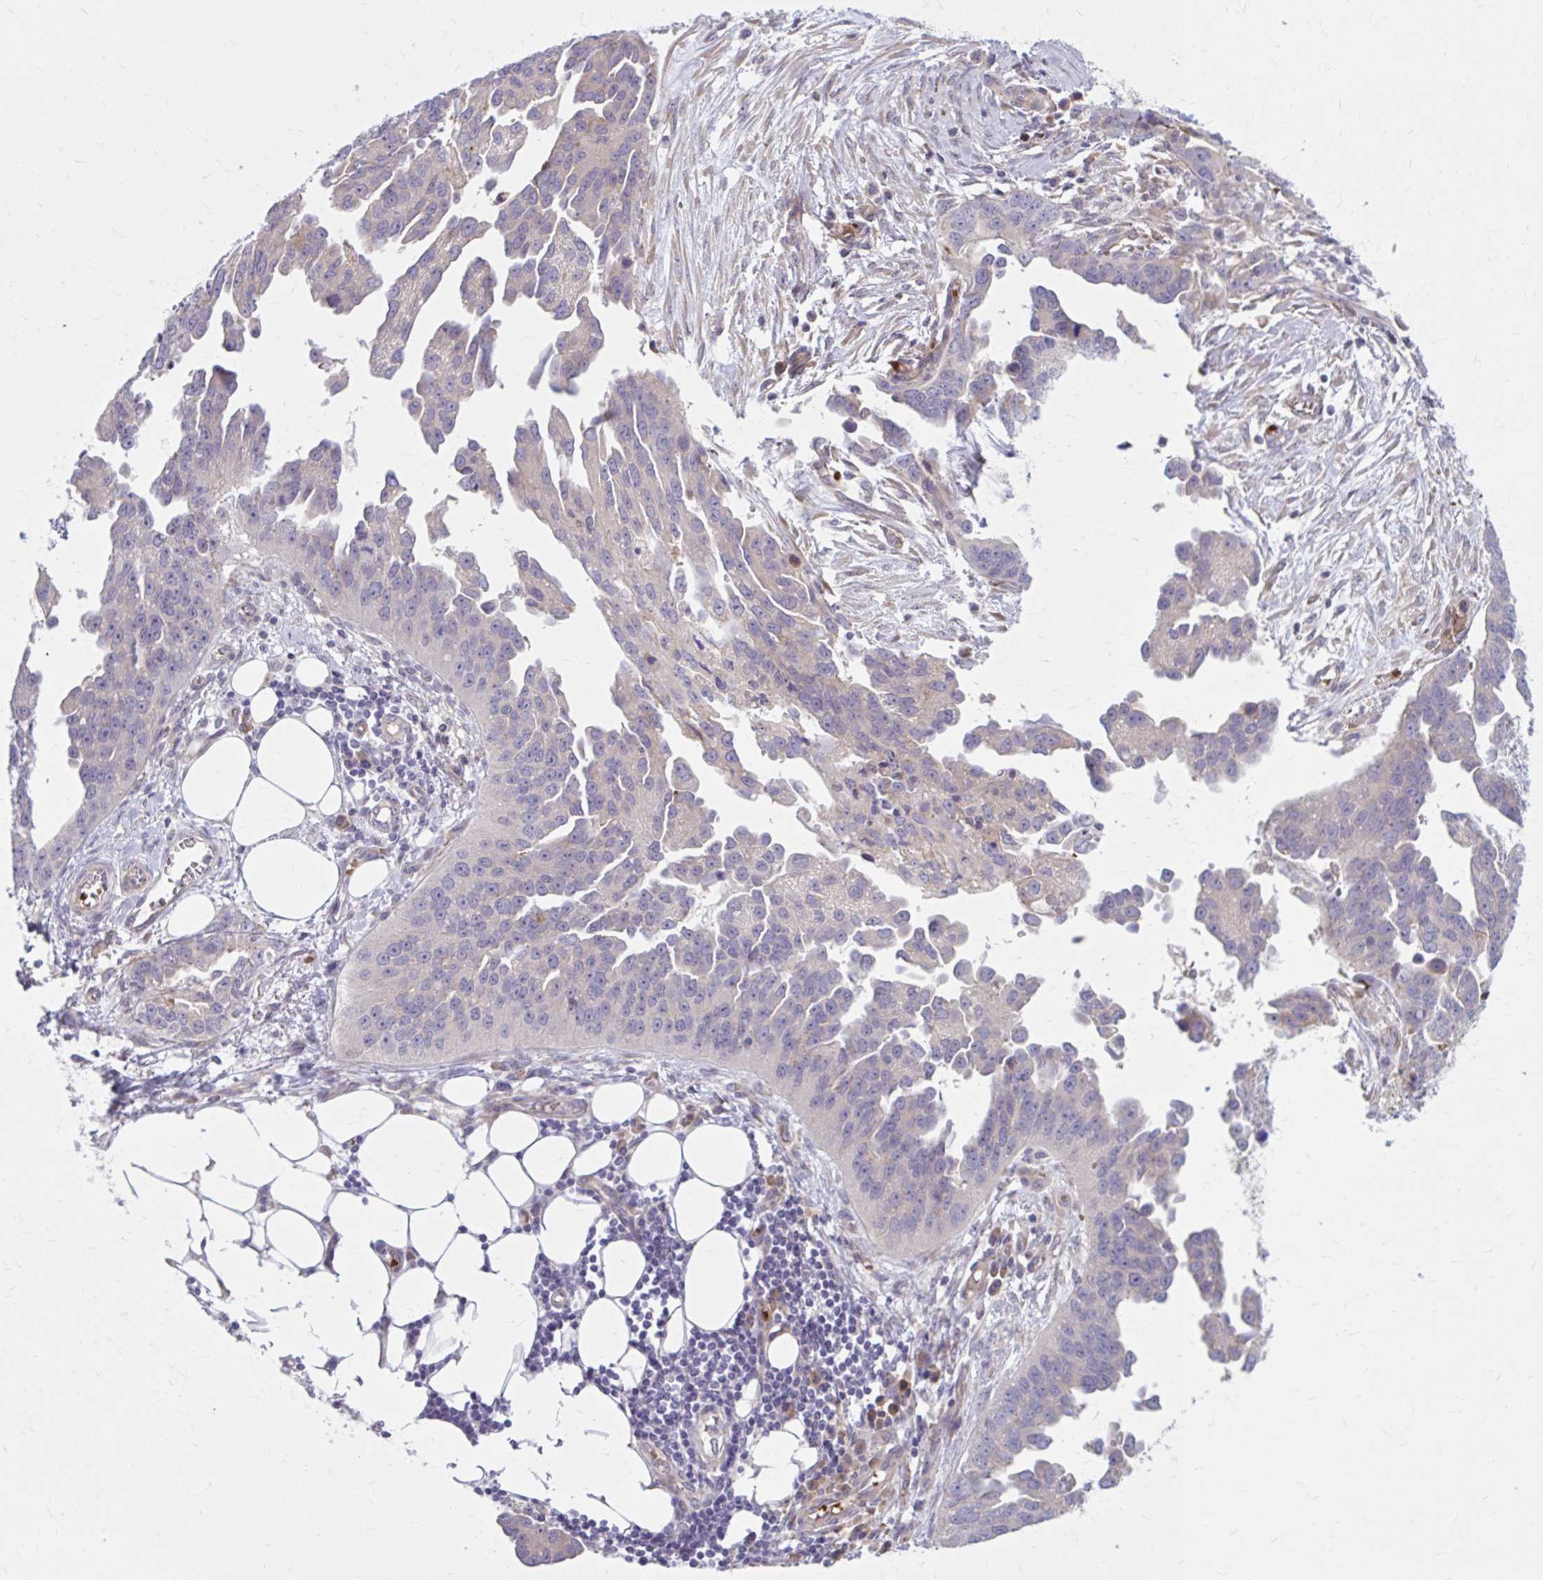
{"staining": {"intensity": "negative", "quantity": "none", "location": "none"}, "tissue": "ovarian cancer", "cell_type": "Tumor cells", "image_type": "cancer", "snomed": [{"axis": "morphology", "description": "Cystadenocarcinoma, serous, NOS"}, {"axis": "topography", "description": "Ovary"}], "caption": "IHC of human ovarian cancer displays no expression in tumor cells.", "gene": "SNF8", "patient": {"sex": "female", "age": 75}}